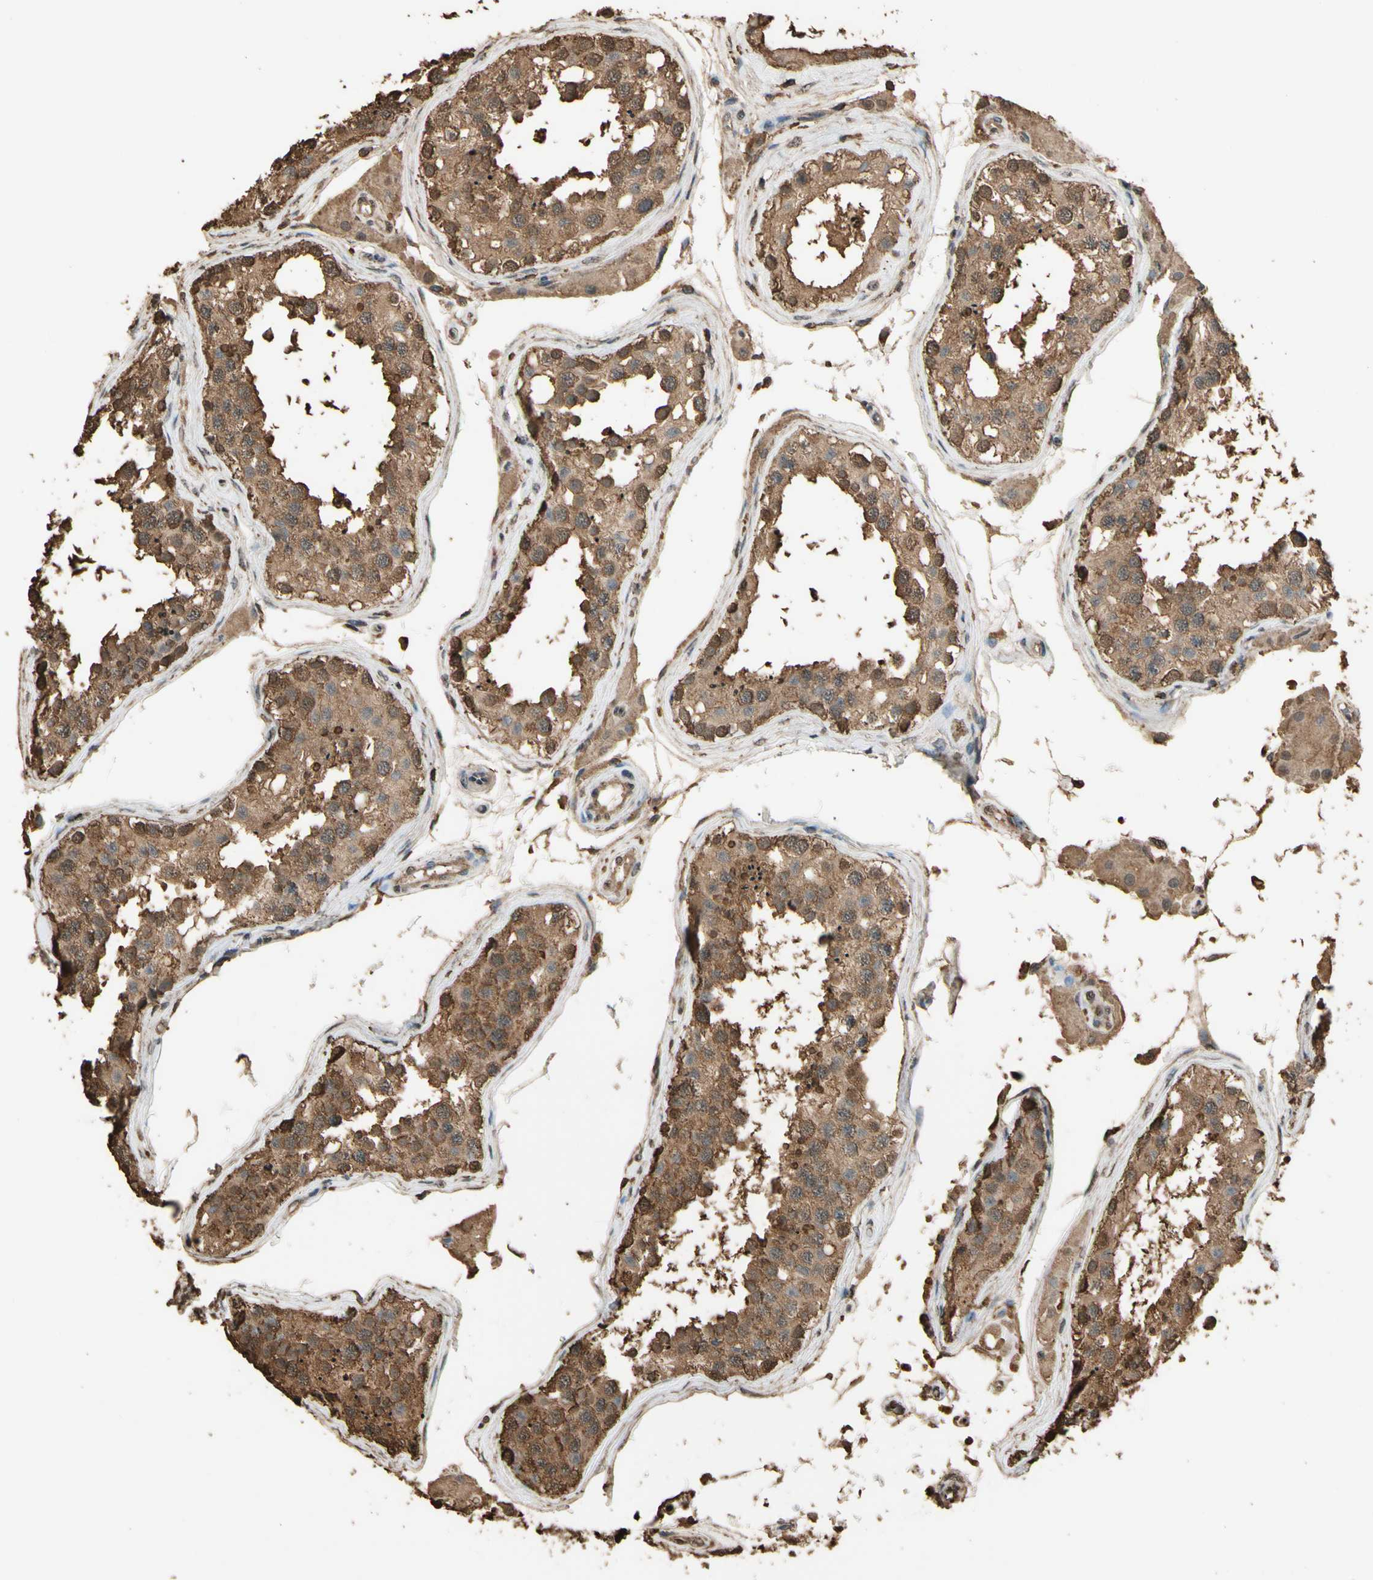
{"staining": {"intensity": "strong", "quantity": ">75%", "location": "cytoplasmic/membranous"}, "tissue": "testis", "cell_type": "Cells in seminiferous ducts", "image_type": "normal", "snomed": [{"axis": "morphology", "description": "Normal tissue, NOS"}, {"axis": "topography", "description": "Testis"}], "caption": "Testis stained with DAB immunohistochemistry (IHC) shows high levels of strong cytoplasmic/membranous staining in about >75% of cells in seminiferous ducts.", "gene": "TNFSF13B", "patient": {"sex": "male", "age": 68}}